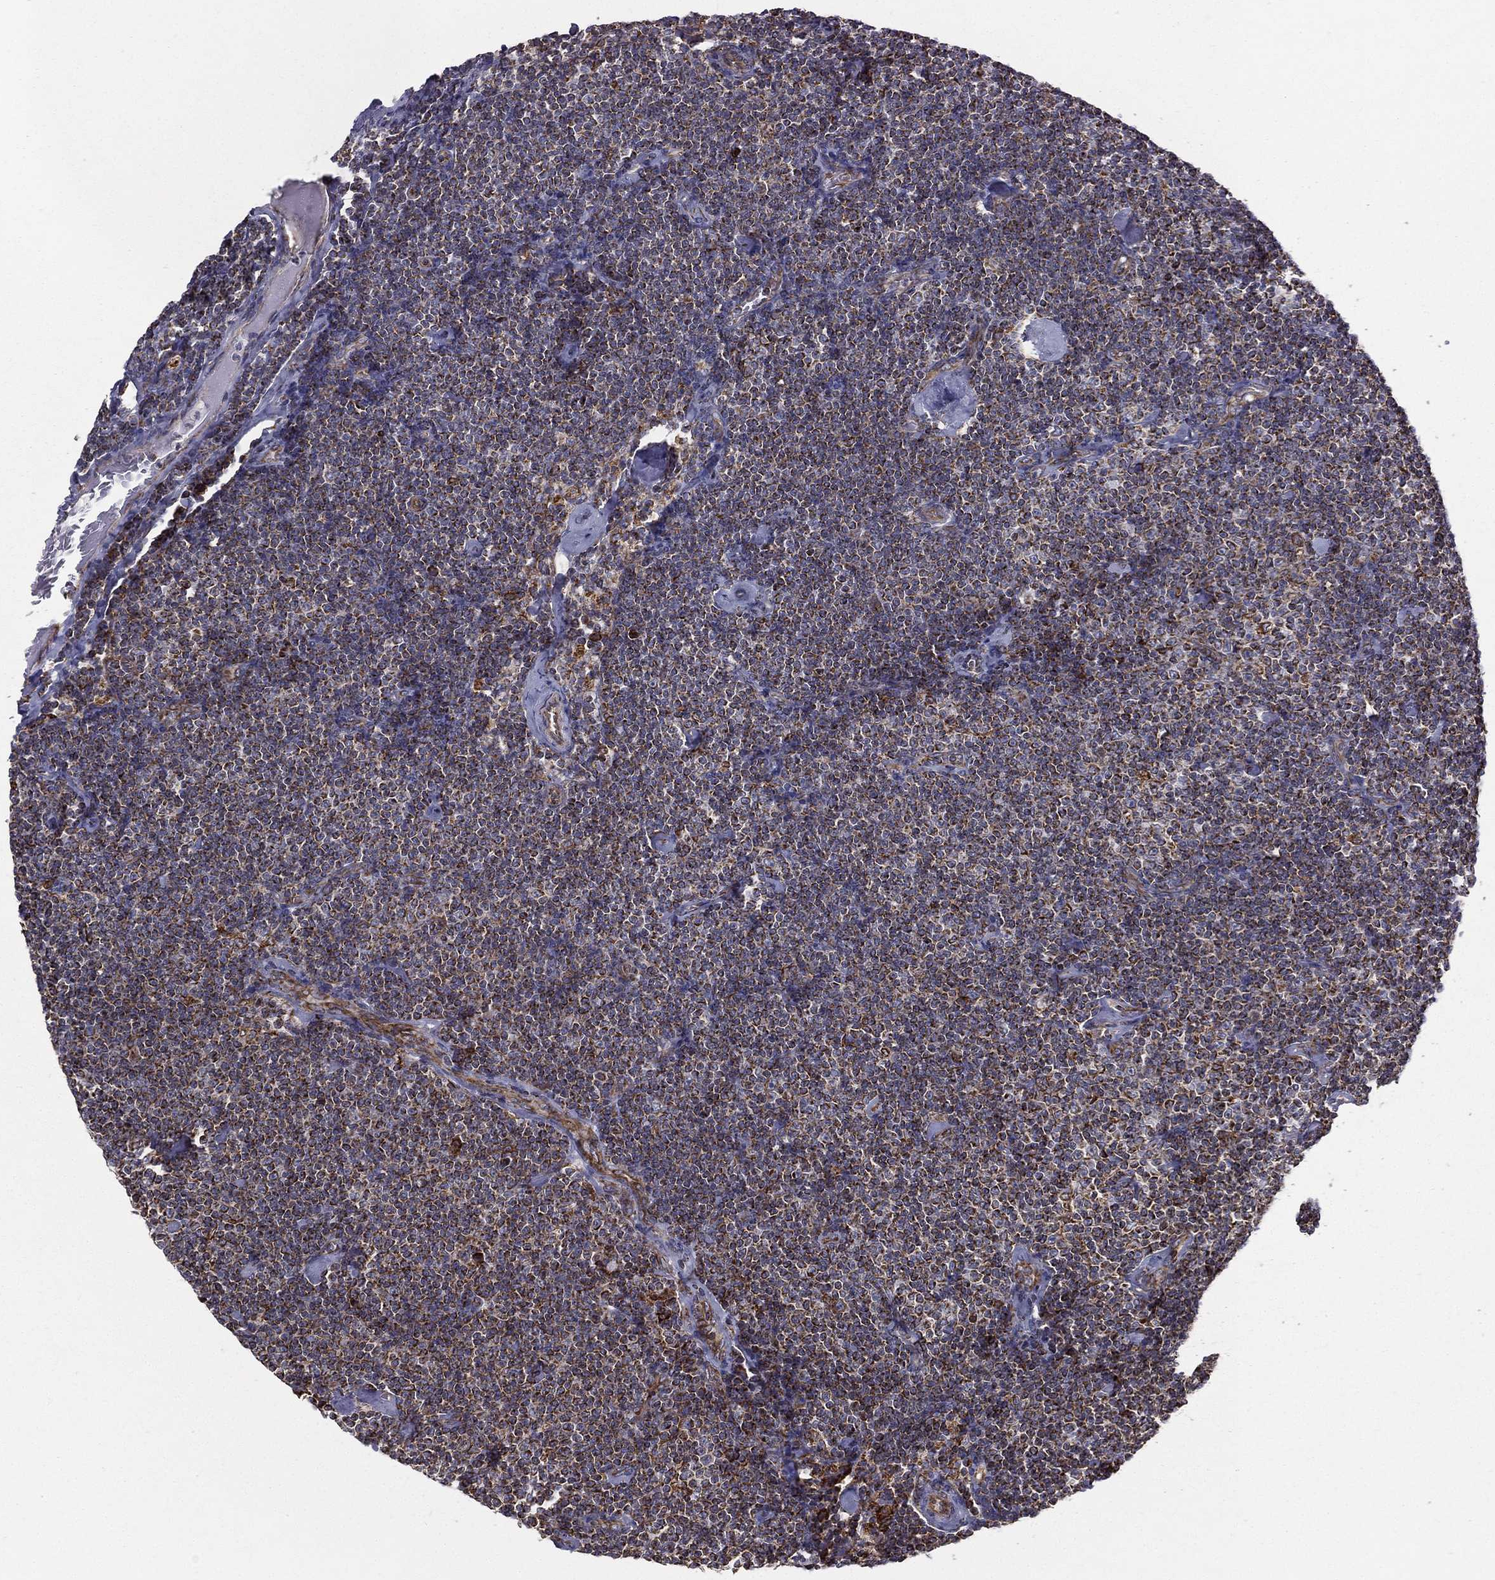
{"staining": {"intensity": "moderate", "quantity": "25%-75%", "location": "cytoplasmic/membranous"}, "tissue": "lymphoma", "cell_type": "Tumor cells", "image_type": "cancer", "snomed": [{"axis": "morphology", "description": "Malignant lymphoma, non-Hodgkin's type, Low grade"}, {"axis": "topography", "description": "Lymph node"}], "caption": "Immunohistochemistry (IHC) micrograph of neoplastic tissue: malignant lymphoma, non-Hodgkin's type (low-grade) stained using immunohistochemistry reveals medium levels of moderate protein expression localized specifically in the cytoplasmic/membranous of tumor cells, appearing as a cytoplasmic/membranous brown color.", "gene": "MT-CYB", "patient": {"sex": "male", "age": 81}}